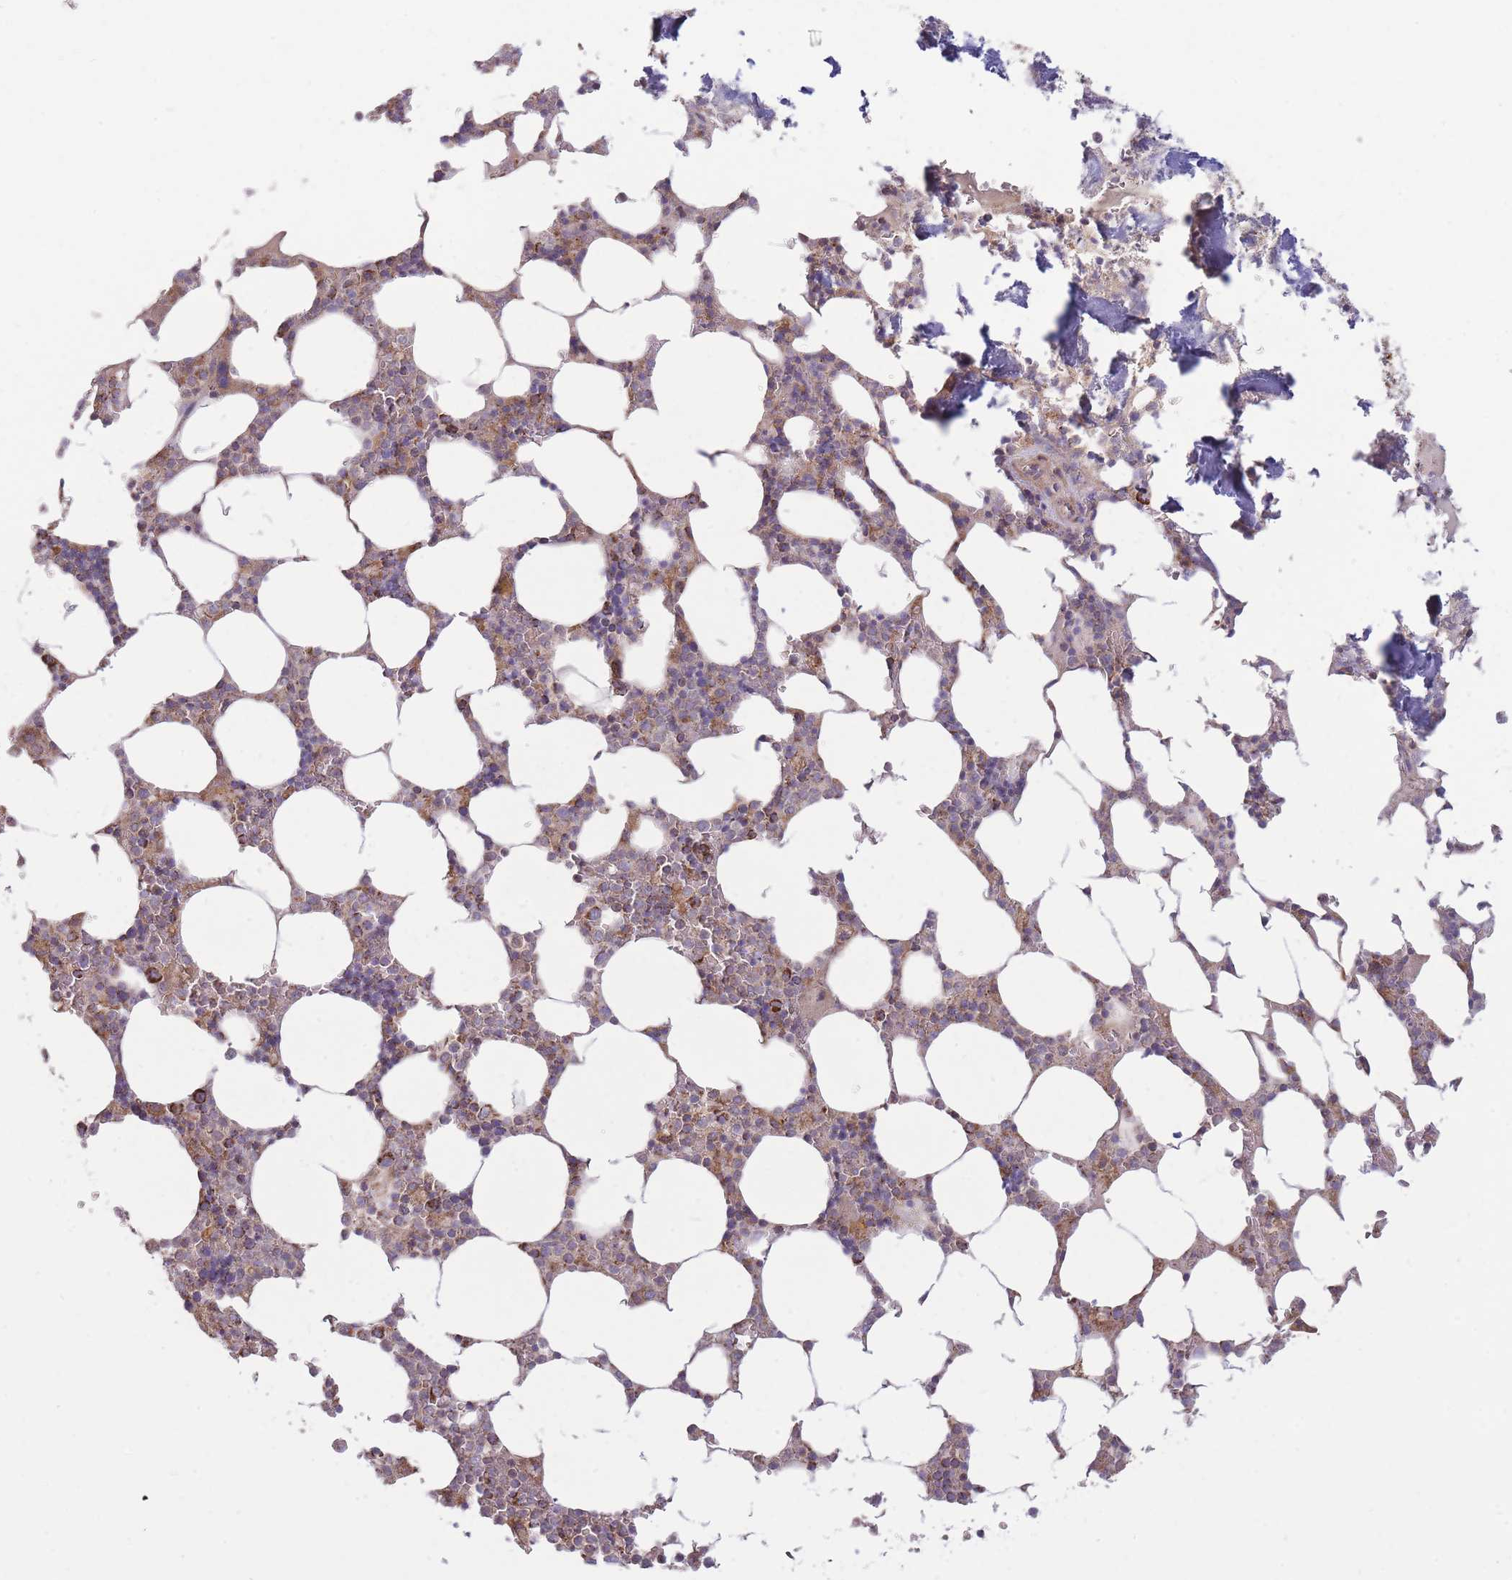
{"staining": {"intensity": "strong", "quantity": "<25%", "location": "cytoplasmic/membranous"}, "tissue": "bone marrow", "cell_type": "Hematopoietic cells", "image_type": "normal", "snomed": [{"axis": "morphology", "description": "Normal tissue, NOS"}, {"axis": "topography", "description": "Bone marrow"}], "caption": "Strong cytoplasmic/membranous protein expression is present in about <25% of hematopoietic cells in bone marrow. The staining was performed using DAB (3,3'-diaminobenzidine), with brown indicating positive protein expression. Nuclei are stained blue with hematoxylin.", "gene": "KIF16B", "patient": {"sex": "male", "age": 64}}